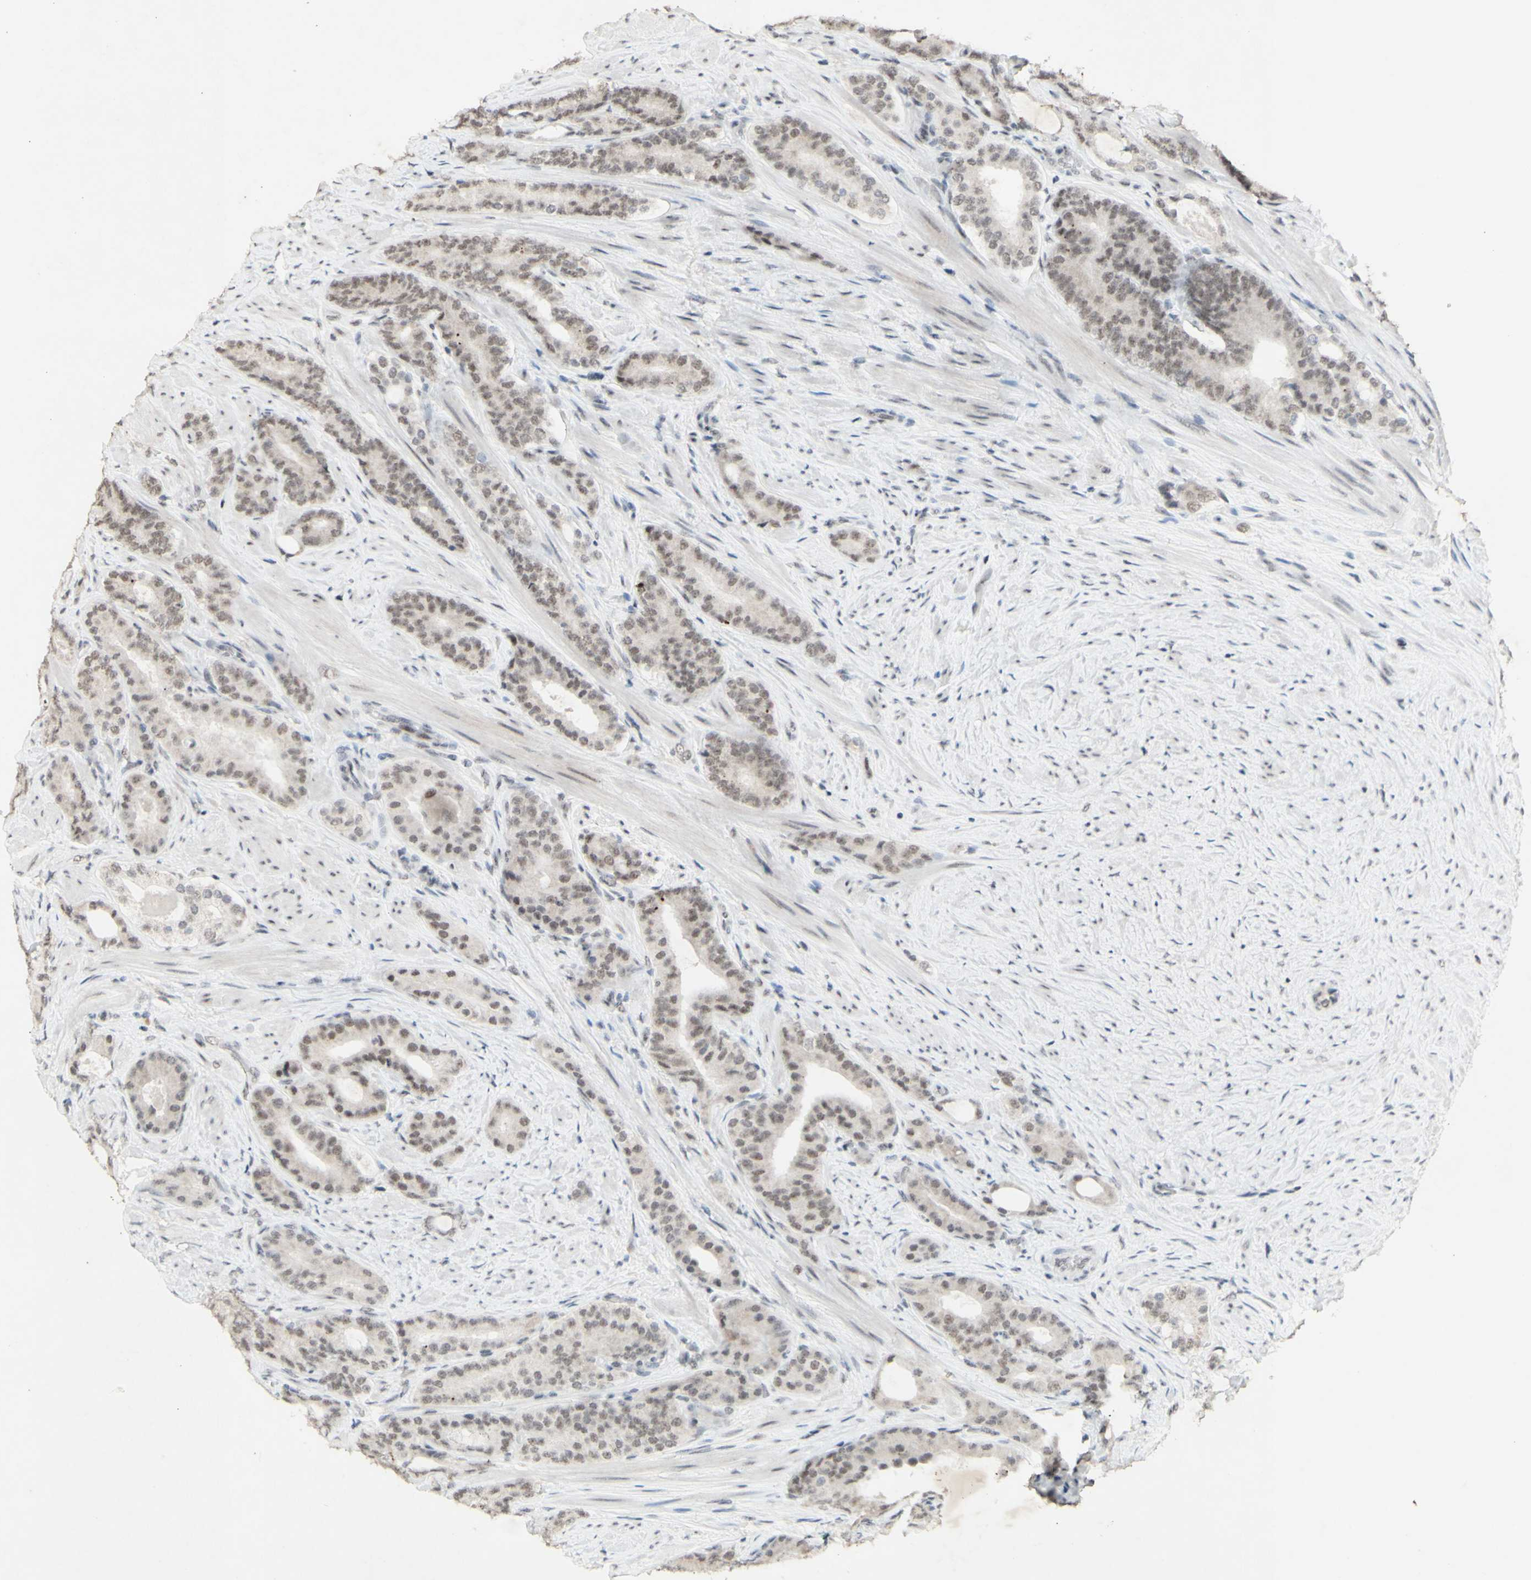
{"staining": {"intensity": "moderate", "quantity": "25%-75%", "location": "nuclear"}, "tissue": "prostate cancer", "cell_type": "Tumor cells", "image_type": "cancer", "snomed": [{"axis": "morphology", "description": "Adenocarcinoma, Low grade"}, {"axis": "topography", "description": "Prostate"}], "caption": "IHC (DAB (3,3'-diaminobenzidine)) staining of adenocarcinoma (low-grade) (prostate) displays moderate nuclear protein staining in approximately 25%-75% of tumor cells. (DAB (3,3'-diaminobenzidine) = brown stain, brightfield microscopy at high magnification).", "gene": "CENPB", "patient": {"sex": "male", "age": 63}}